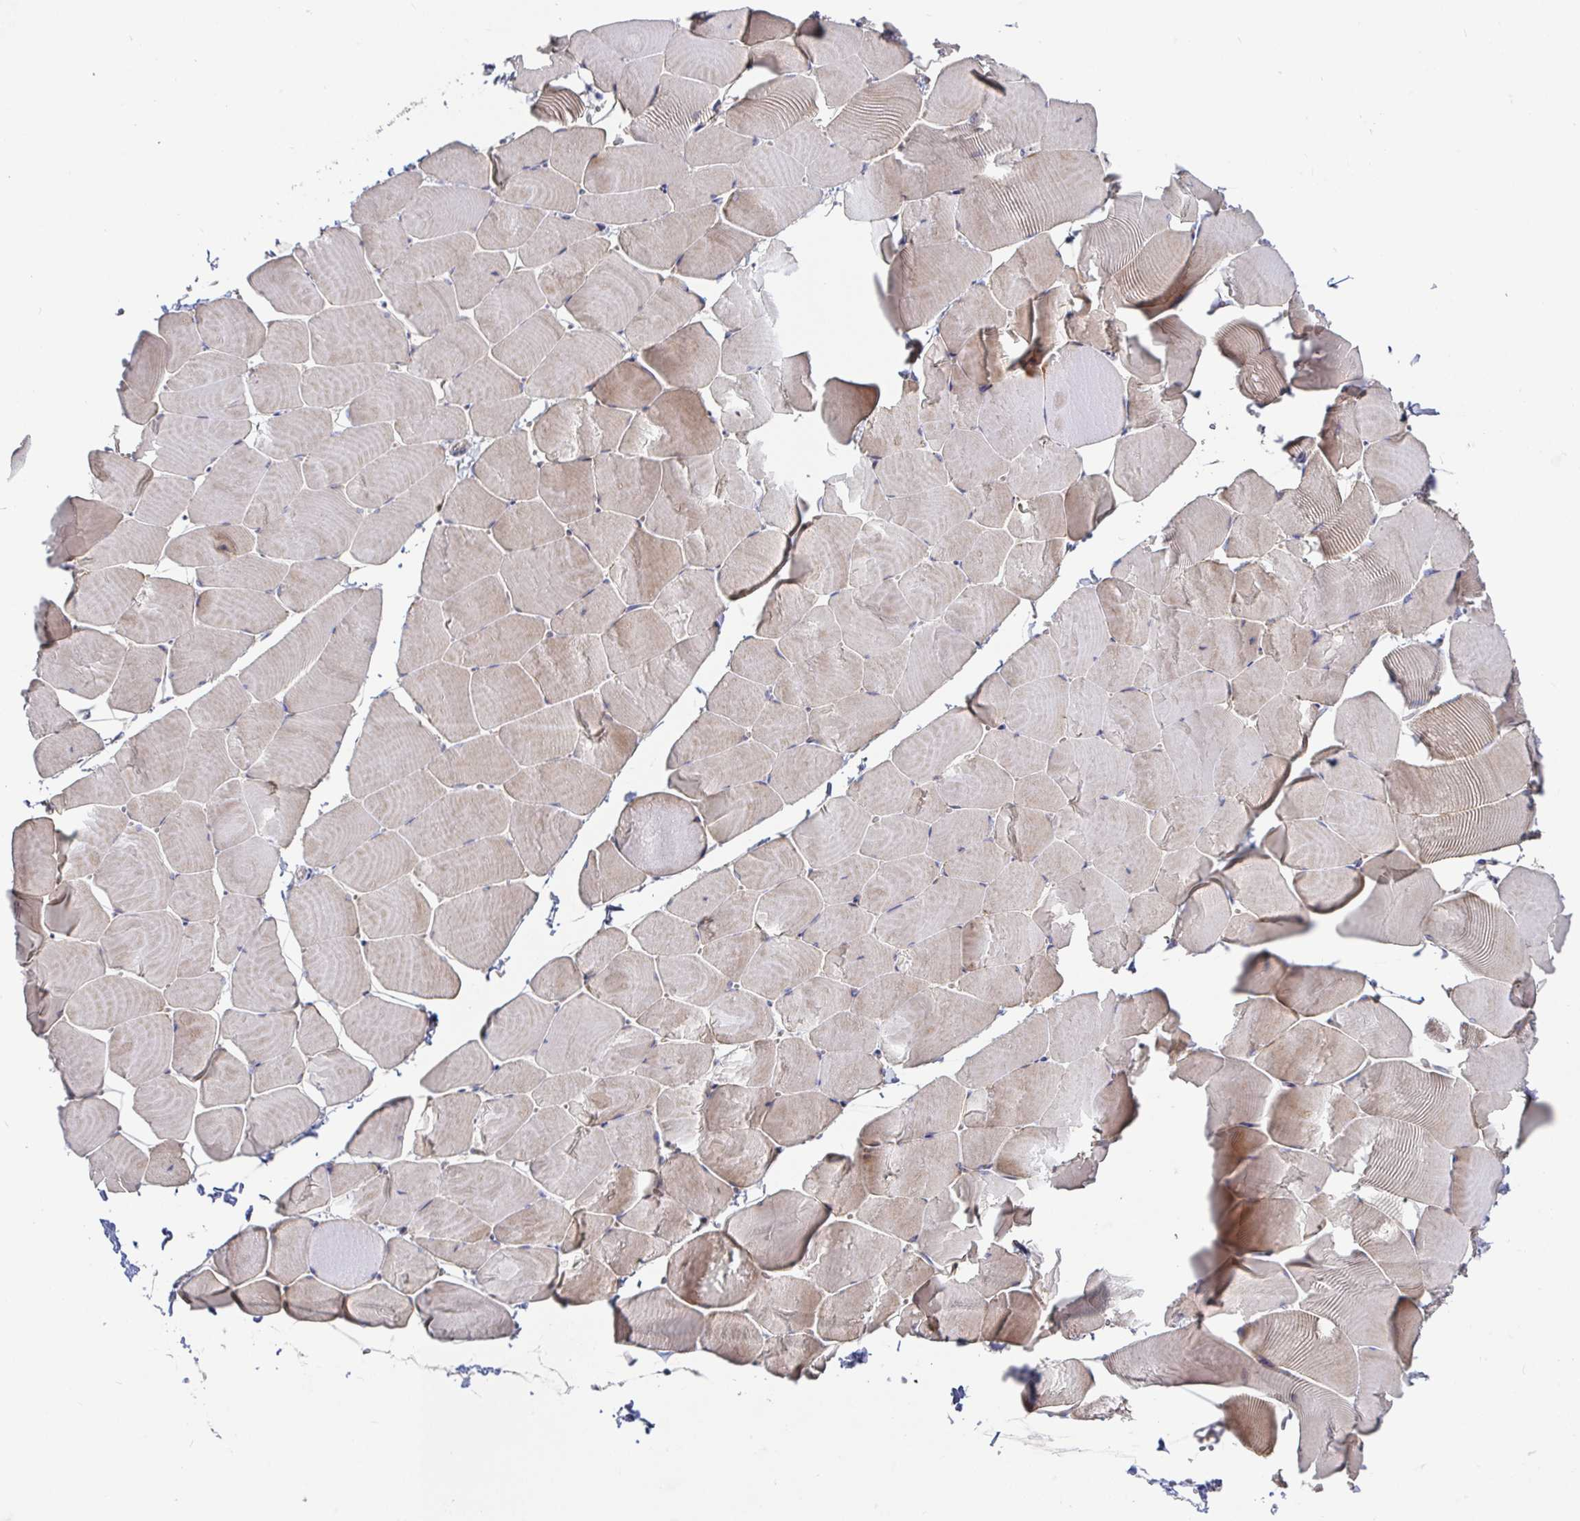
{"staining": {"intensity": "weak", "quantity": "25%-75%", "location": "cytoplasmic/membranous"}, "tissue": "skeletal muscle", "cell_type": "Myocytes", "image_type": "normal", "snomed": [{"axis": "morphology", "description": "Normal tissue, NOS"}, {"axis": "topography", "description": "Skeletal muscle"}], "caption": "This micrograph shows benign skeletal muscle stained with IHC to label a protein in brown. The cytoplasmic/membranous of myocytes show weak positivity for the protein. Nuclei are counter-stained blue.", "gene": "IRAK2", "patient": {"sex": "male", "age": 25}}